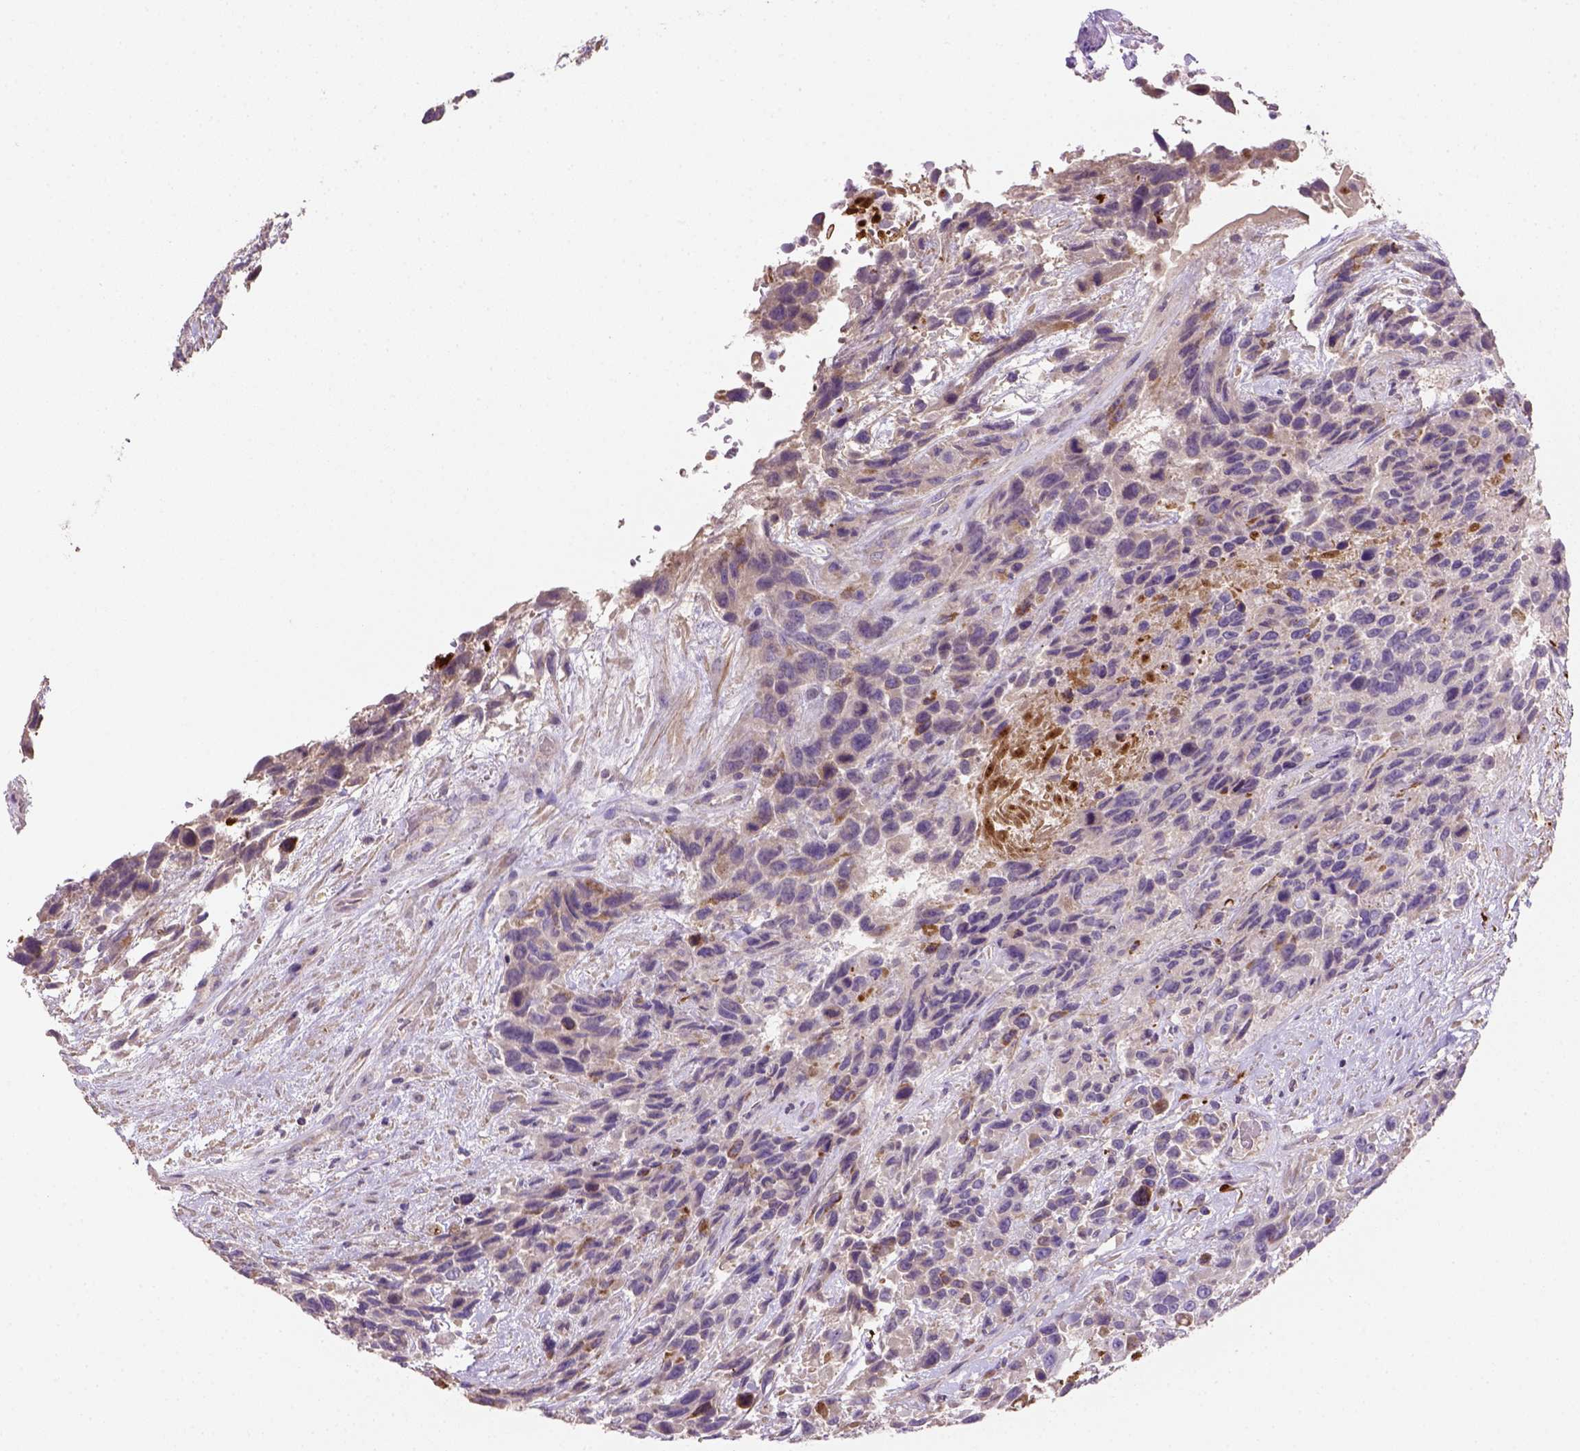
{"staining": {"intensity": "weak", "quantity": "<25%", "location": "cytoplasmic/membranous"}, "tissue": "urothelial cancer", "cell_type": "Tumor cells", "image_type": "cancer", "snomed": [{"axis": "morphology", "description": "Urothelial carcinoma, High grade"}, {"axis": "topography", "description": "Urinary bladder"}], "caption": "Immunohistochemistry (IHC) of urothelial cancer reveals no positivity in tumor cells.", "gene": "HTRA1", "patient": {"sex": "female", "age": 70}}